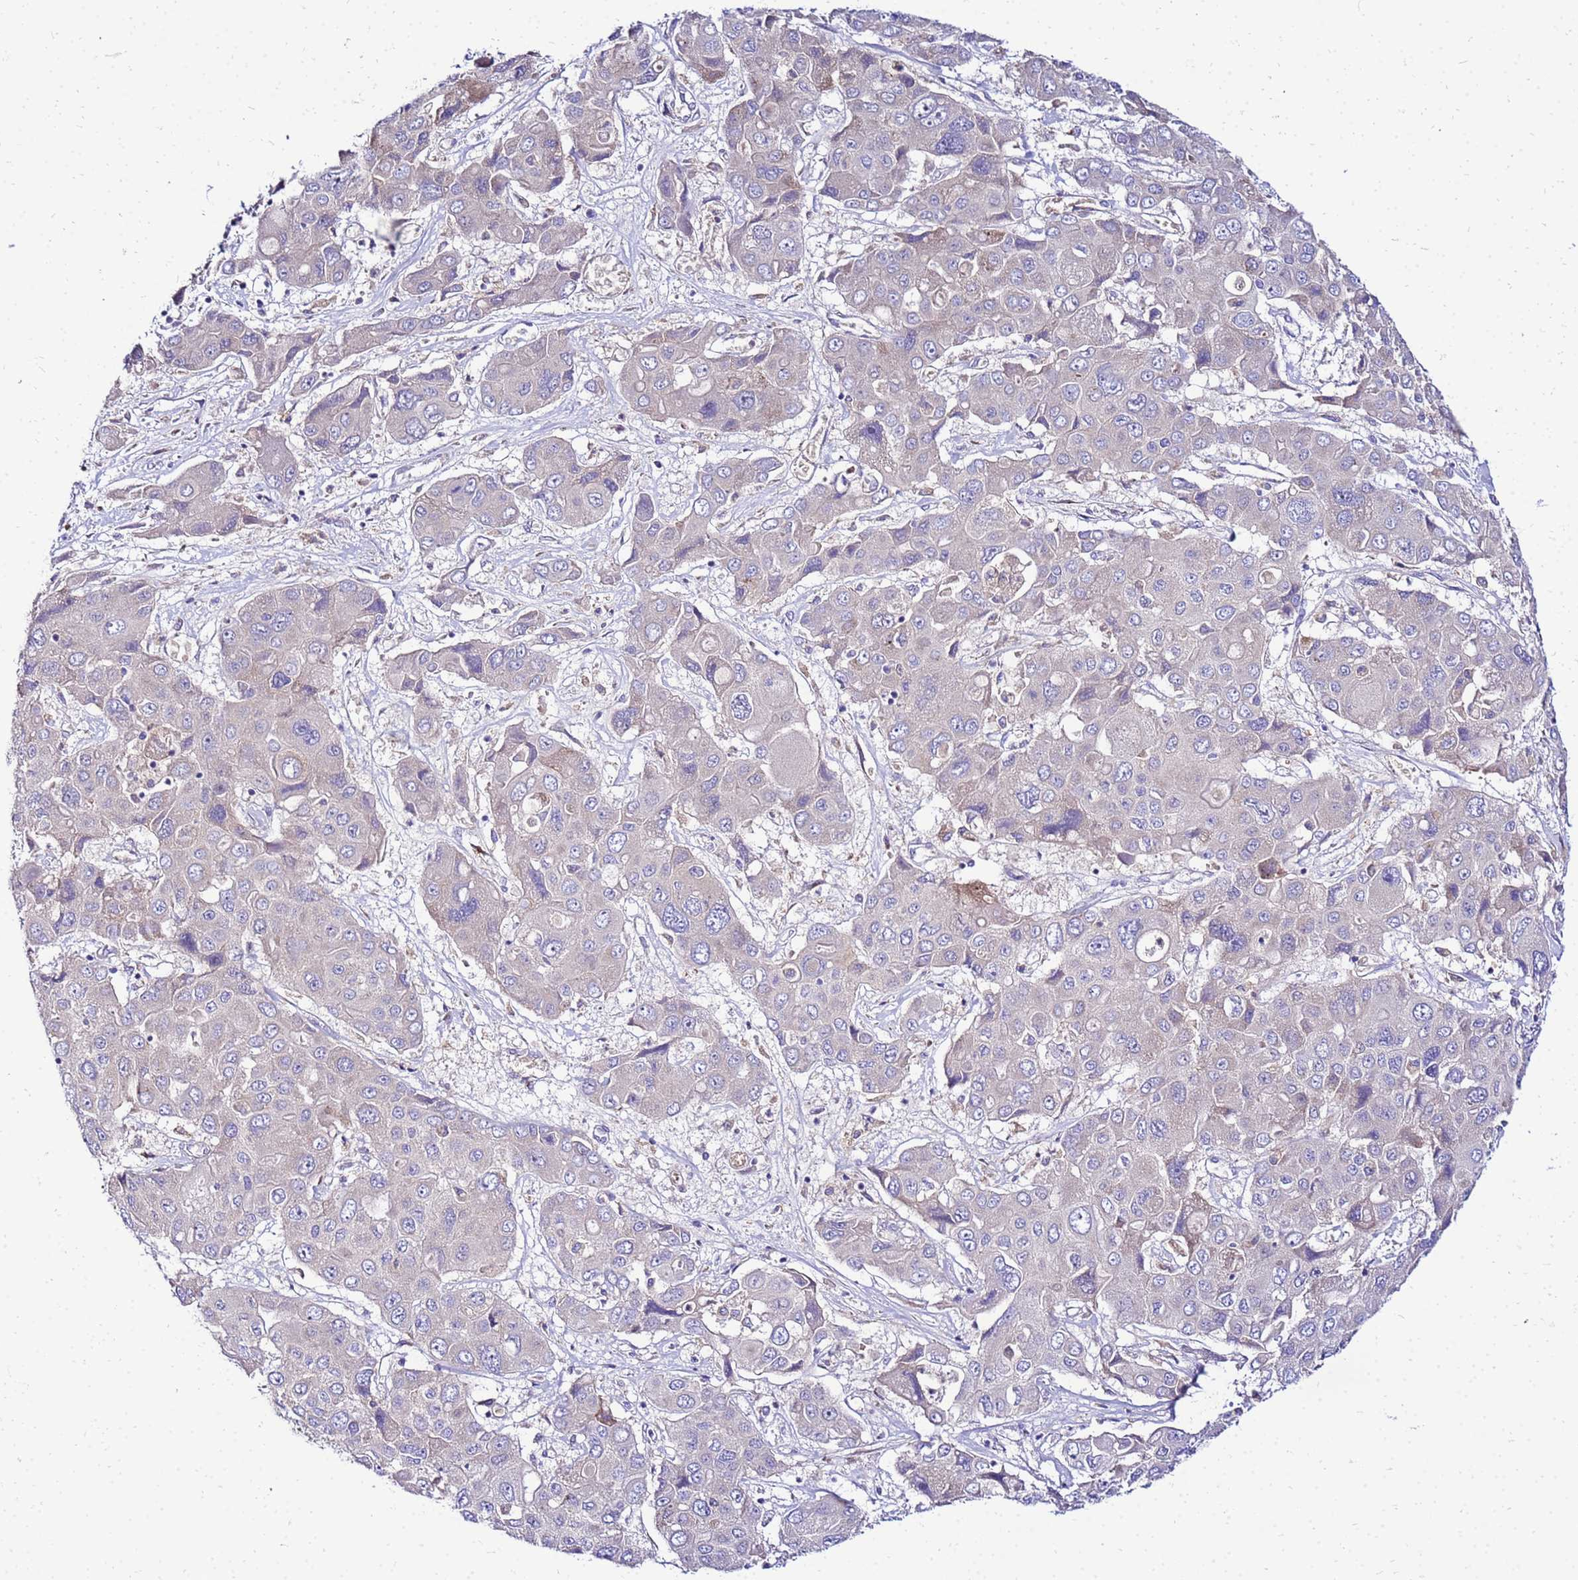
{"staining": {"intensity": "negative", "quantity": "none", "location": "none"}, "tissue": "liver cancer", "cell_type": "Tumor cells", "image_type": "cancer", "snomed": [{"axis": "morphology", "description": "Cholangiocarcinoma"}, {"axis": "topography", "description": "Liver"}], "caption": "A histopathology image of human liver cholangiocarcinoma is negative for staining in tumor cells.", "gene": "HERC5", "patient": {"sex": "male", "age": 67}}